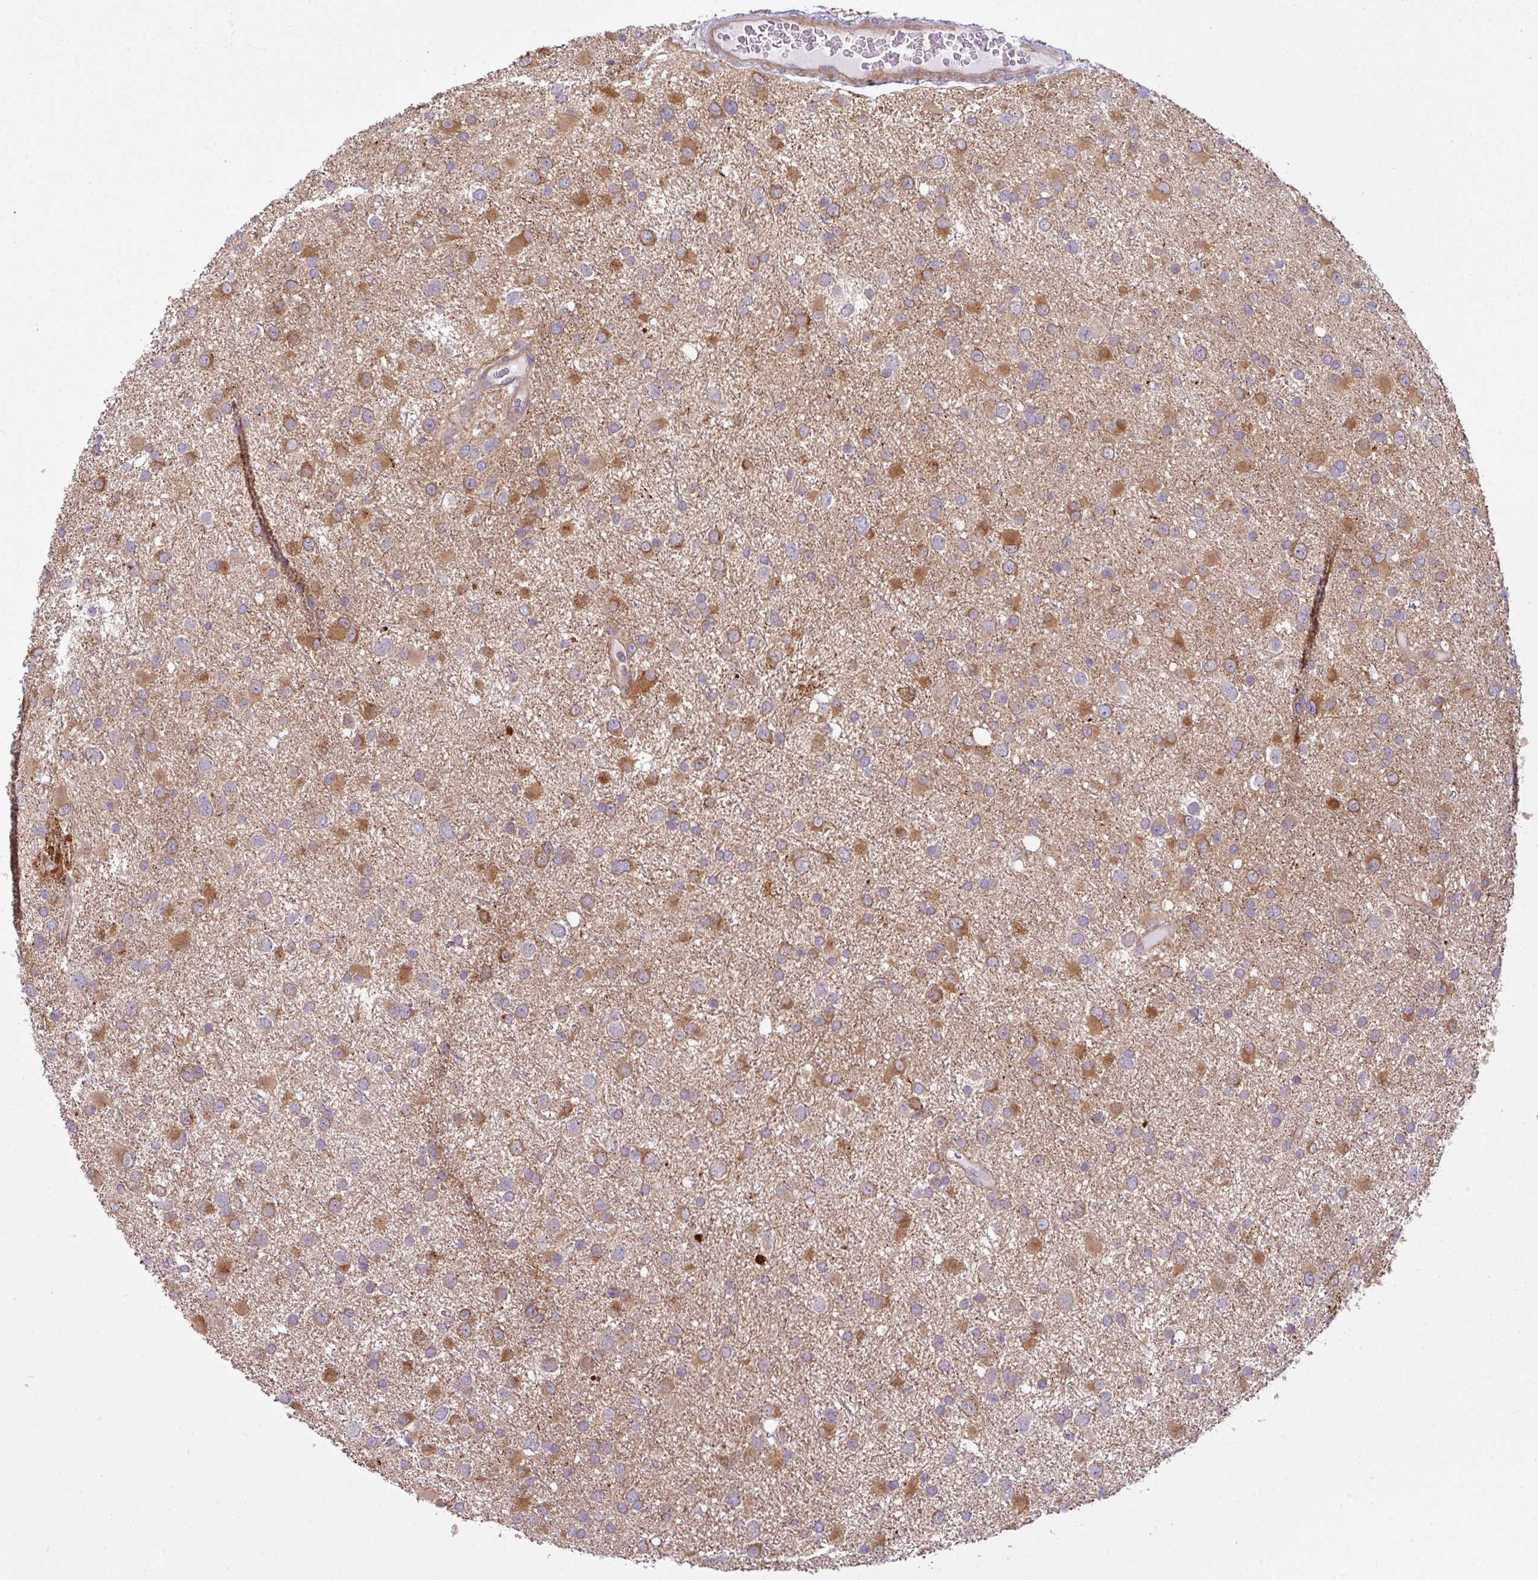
{"staining": {"intensity": "moderate", "quantity": ">75%", "location": "cytoplasmic/membranous"}, "tissue": "glioma", "cell_type": "Tumor cells", "image_type": "cancer", "snomed": [{"axis": "morphology", "description": "Glioma, malignant, Low grade"}, {"axis": "topography", "description": "Brain"}], "caption": "Immunohistochemical staining of human glioma exhibits medium levels of moderate cytoplasmic/membranous staining in approximately >75% of tumor cells.", "gene": "CAMK2B", "patient": {"sex": "female", "age": 32}}